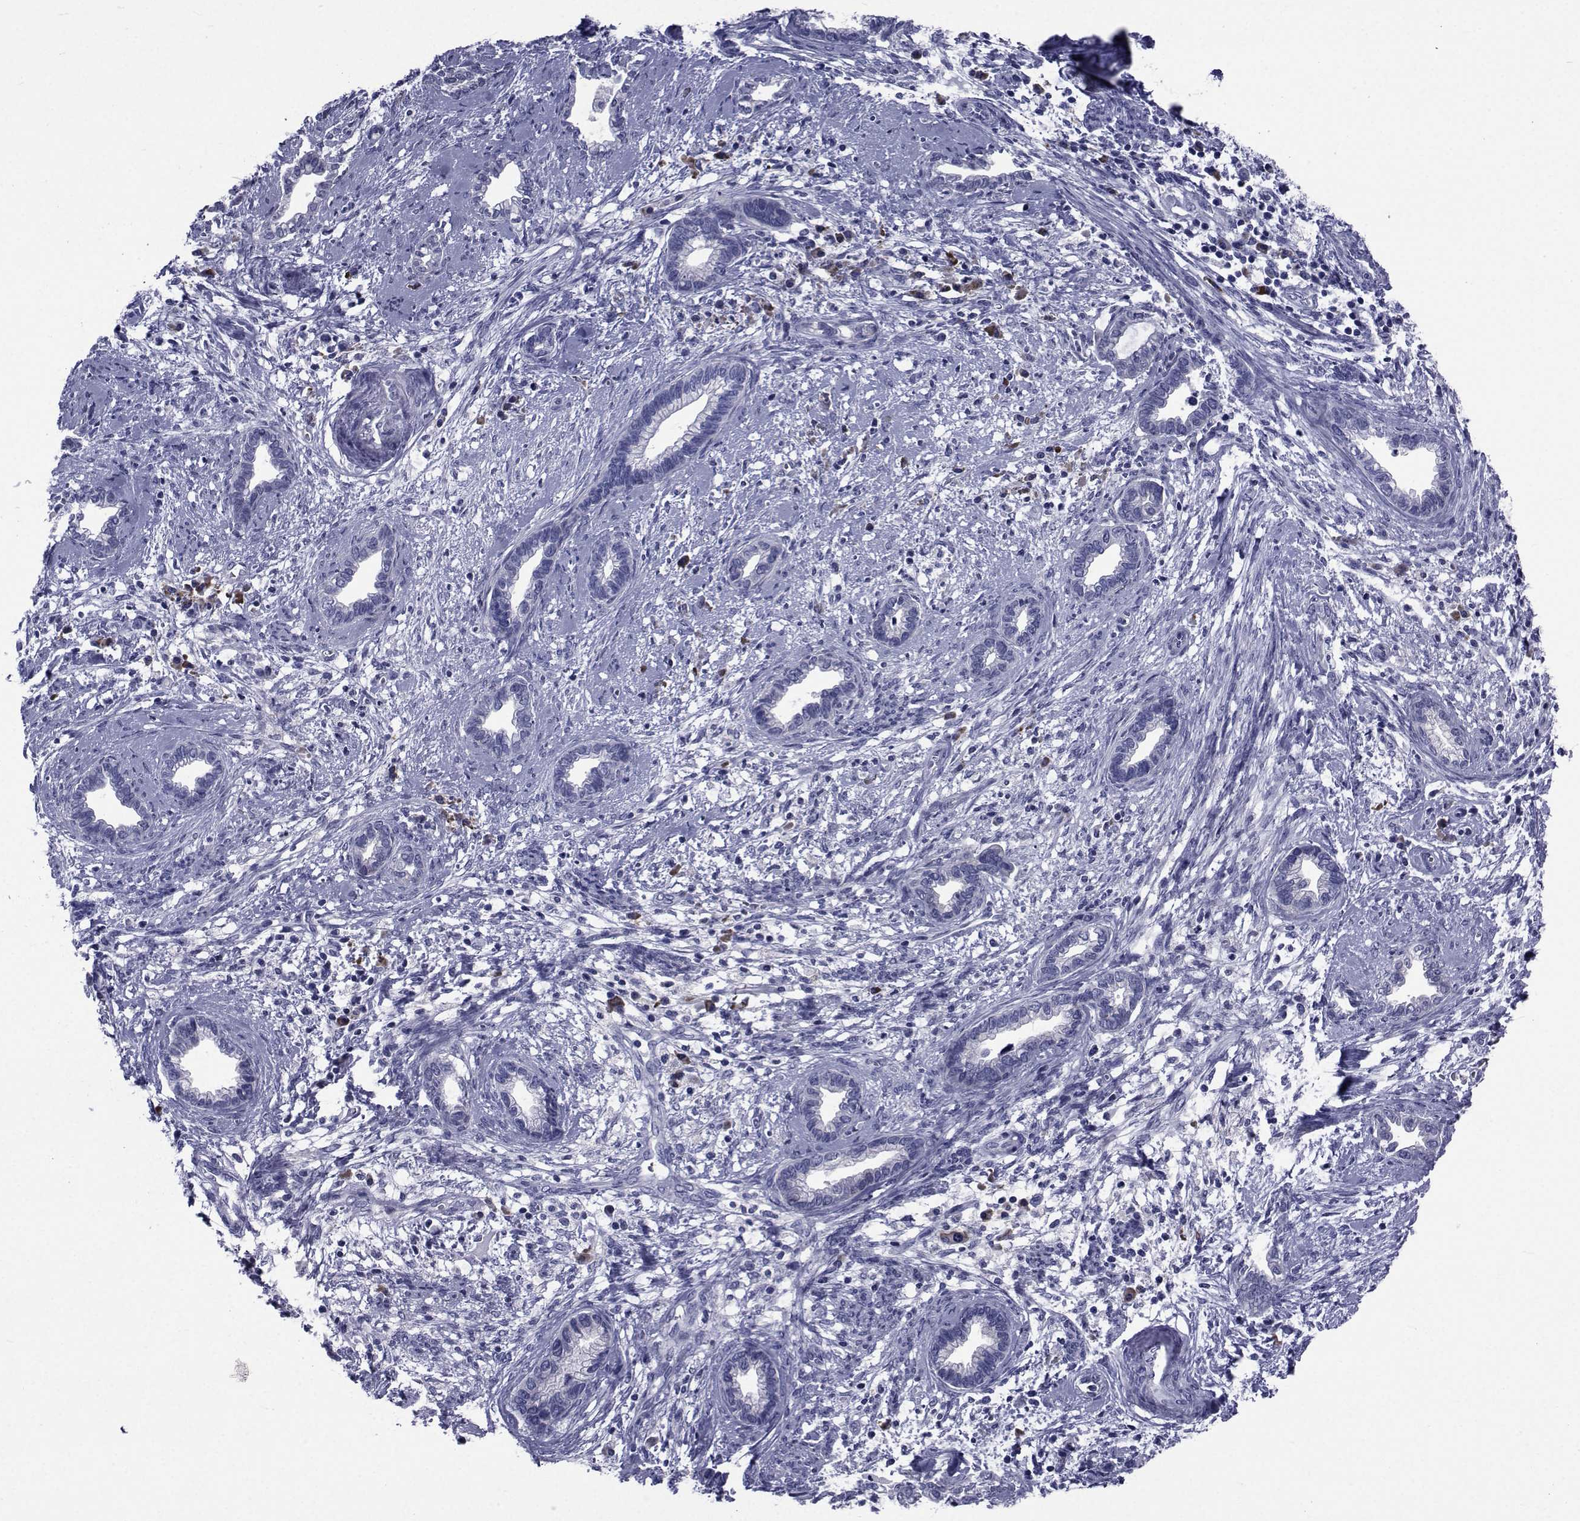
{"staining": {"intensity": "negative", "quantity": "none", "location": "none"}, "tissue": "cervical cancer", "cell_type": "Tumor cells", "image_type": "cancer", "snomed": [{"axis": "morphology", "description": "Adenocarcinoma, NOS"}, {"axis": "topography", "description": "Cervix"}], "caption": "DAB immunohistochemical staining of human adenocarcinoma (cervical) exhibits no significant staining in tumor cells.", "gene": "ROPN1", "patient": {"sex": "female", "age": 62}}